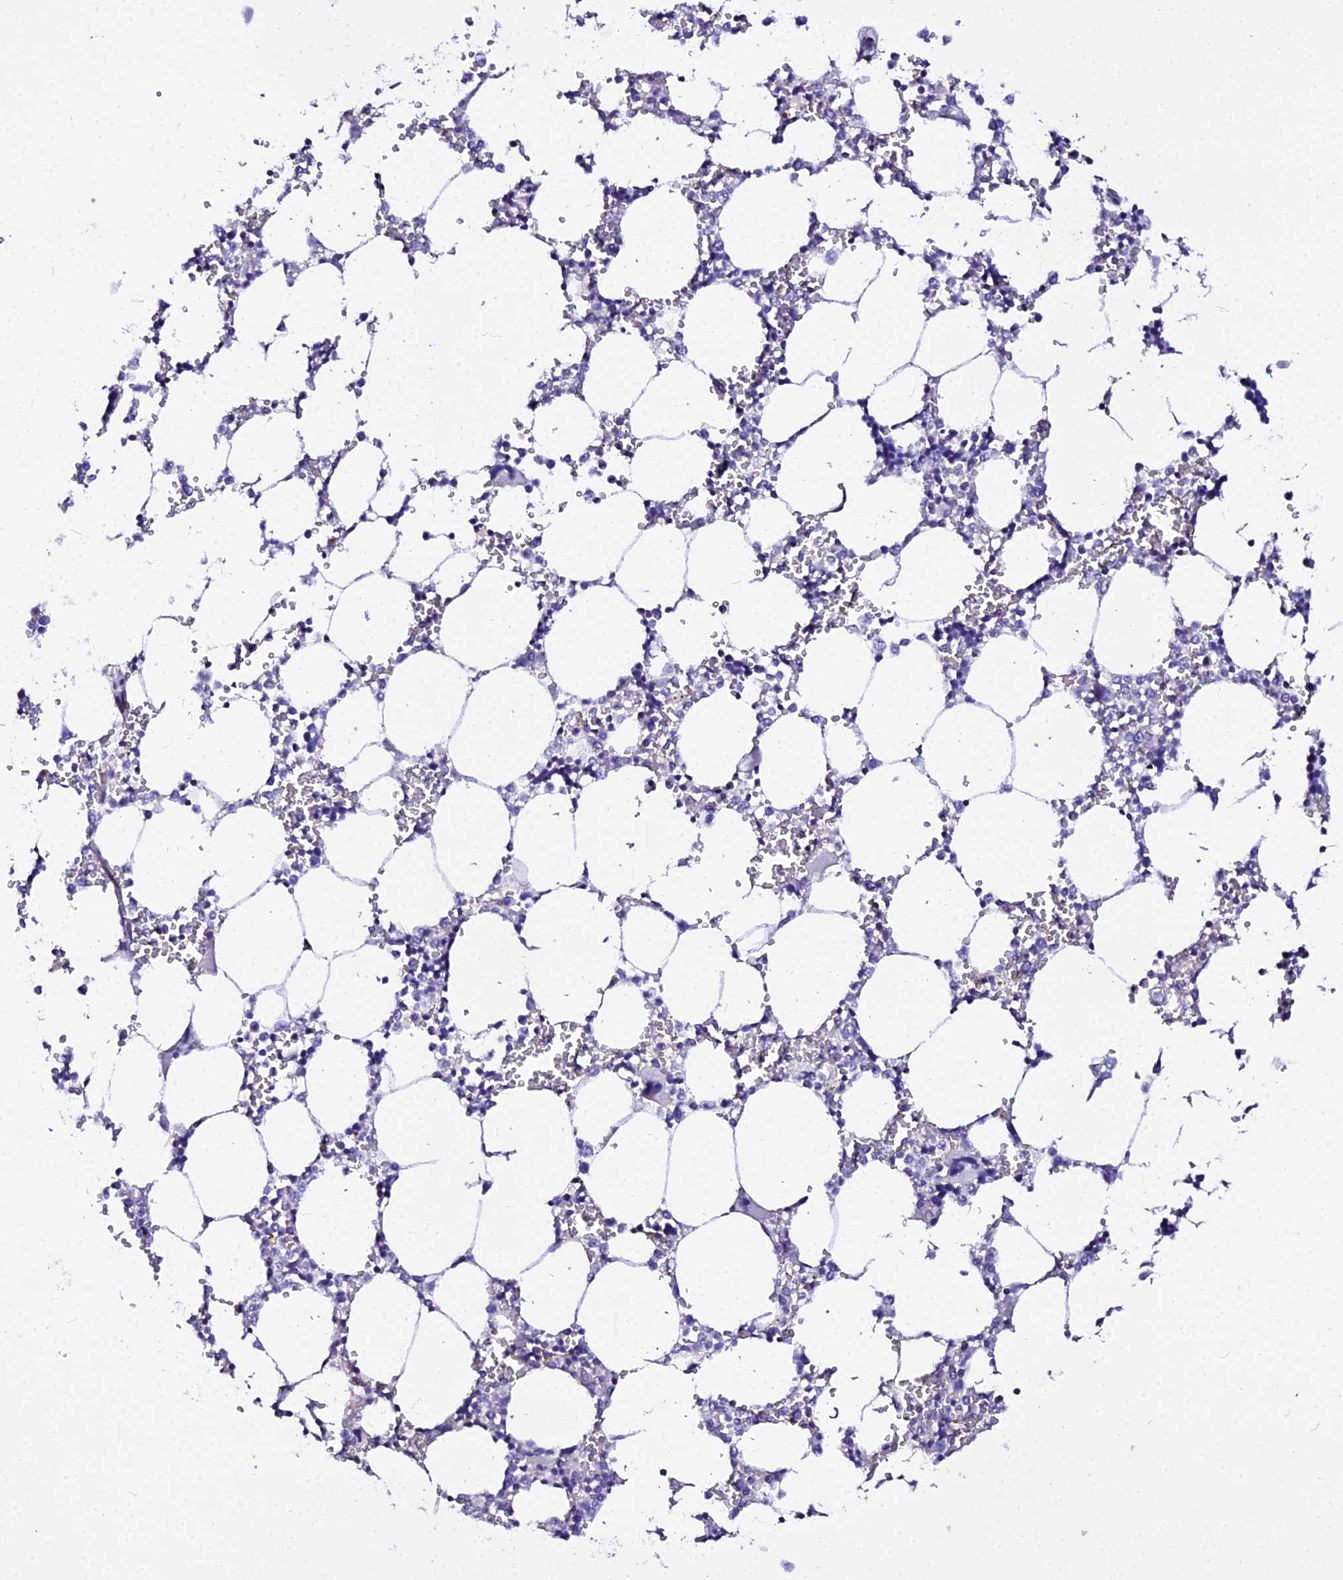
{"staining": {"intensity": "negative", "quantity": "none", "location": "none"}, "tissue": "bone marrow", "cell_type": "Hematopoietic cells", "image_type": "normal", "snomed": [{"axis": "morphology", "description": "Normal tissue, NOS"}, {"axis": "topography", "description": "Bone marrow"}], "caption": "Immunohistochemistry micrograph of unremarkable bone marrow: bone marrow stained with DAB exhibits no significant protein staining in hematopoietic cells. (Stains: DAB (3,3'-diaminobenzidine) immunohistochemistry (IHC) with hematoxylin counter stain, Microscopy: brightfield microscopy at high magnification).", "gene": "DAW1", "patient": {"sex": "male", "age": 64}}